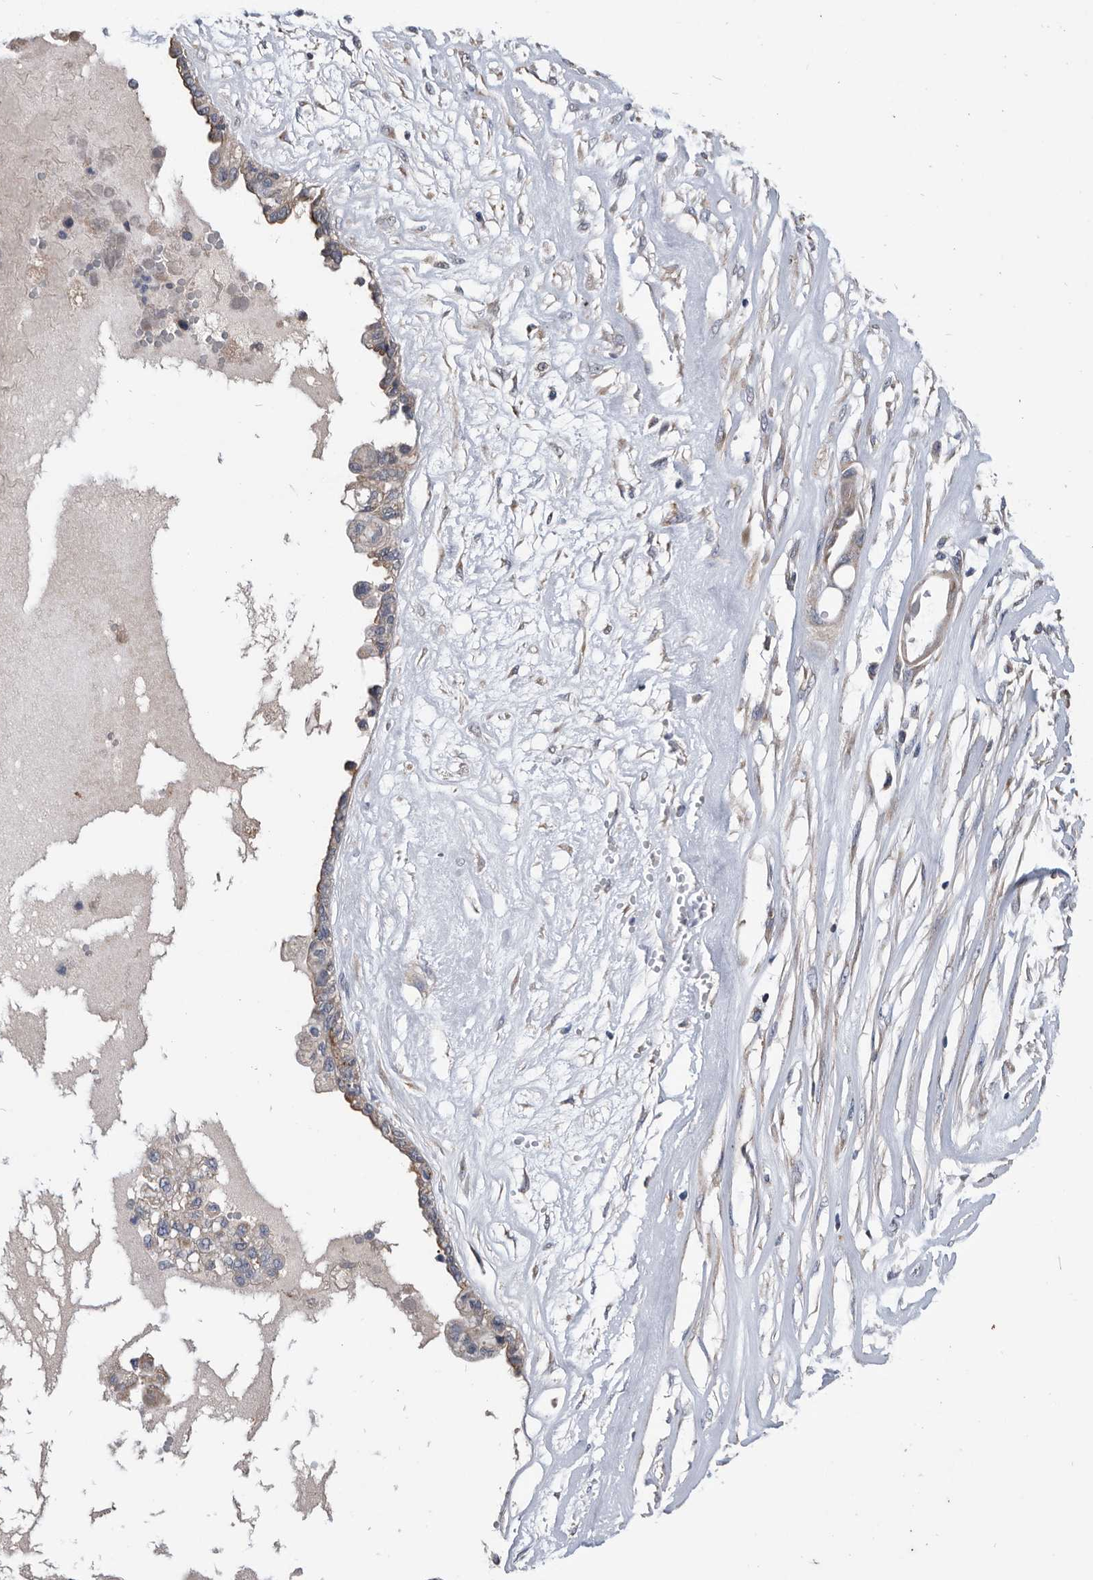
{"staining": {"intensity": "weak", "quantity": ">75%", "location": "cytoplasmic/membranous"}, "tissue": "ovarian cancer", "cell_type": "Tumor cells", "image_type": "cancer", "snomed": [{"axis": "morphology", "description": "Carcinoma, NOS"}, {"axis": "morphology", "description": "Carcinoma, endometroid"}, {"axis": "topography", "description": "Ovary"}], "caption": "Protein expression analysis of human ovarian cancer reveals weak cytoplasmic/membranous staining in approximately >75% of tumor cells.", "gene": "NRBP1", "patient": {"sex": "female", "age": 50}}